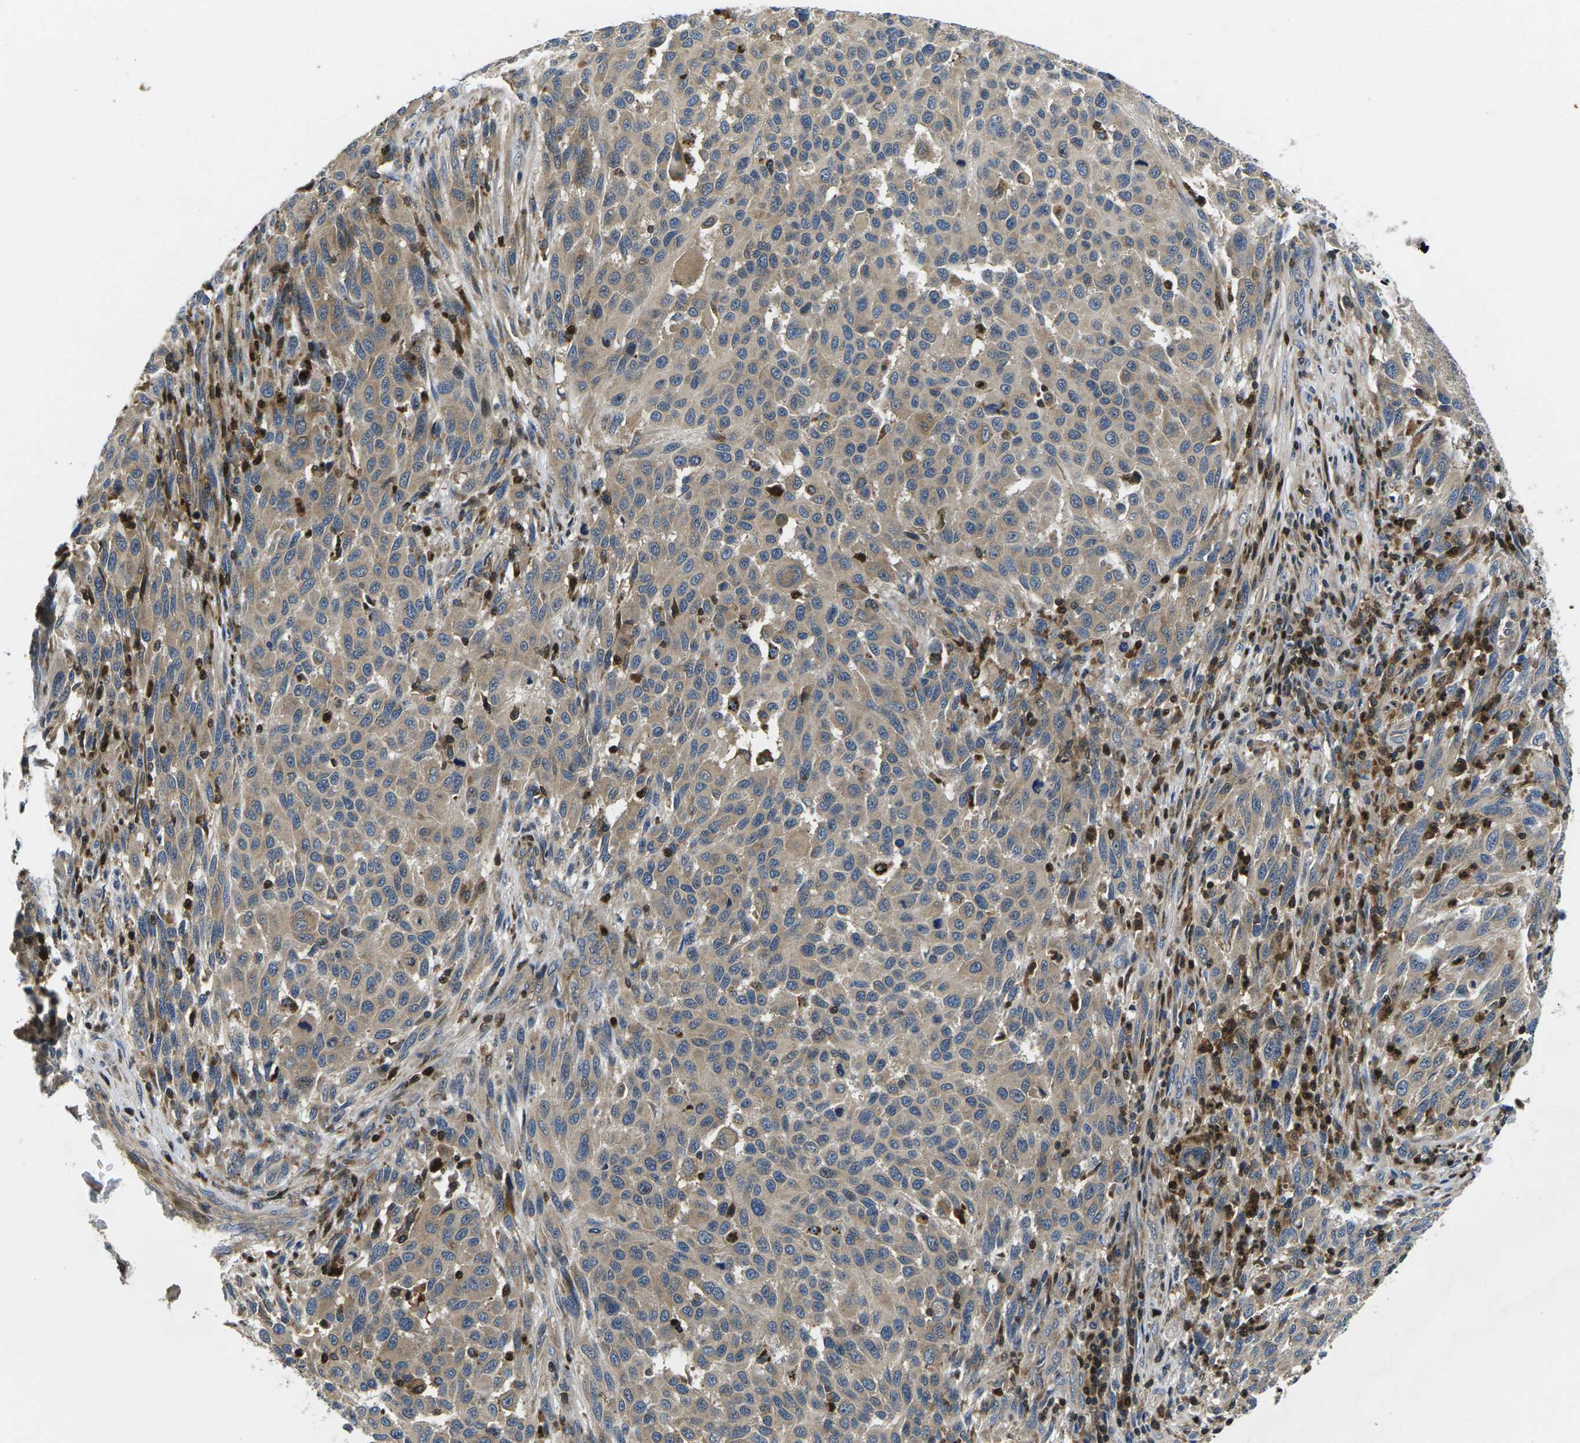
{"staining": {"intensity": "weak", "quantity": ">75%", "location": "cytoplasmic/membranous"}, "tissue": "melanoma", "cell_type": "Tumor cells", "image_type": "cancer", "snomed": [{"axis": "morphology", "description": "Malignant melanoma, Metastatic site"}, {"axis": "topography", "description": "Lymph node"}], "caption": "Melanoma stained with immunohistochemistry displays weak cytoplasmic/membranous staining in about >75% of tumor cells. (Brightfield microscopy of DAB IHC at high magnification).", "gene": "PLCE1", "patient": {"sex": "male", "age": 61}}